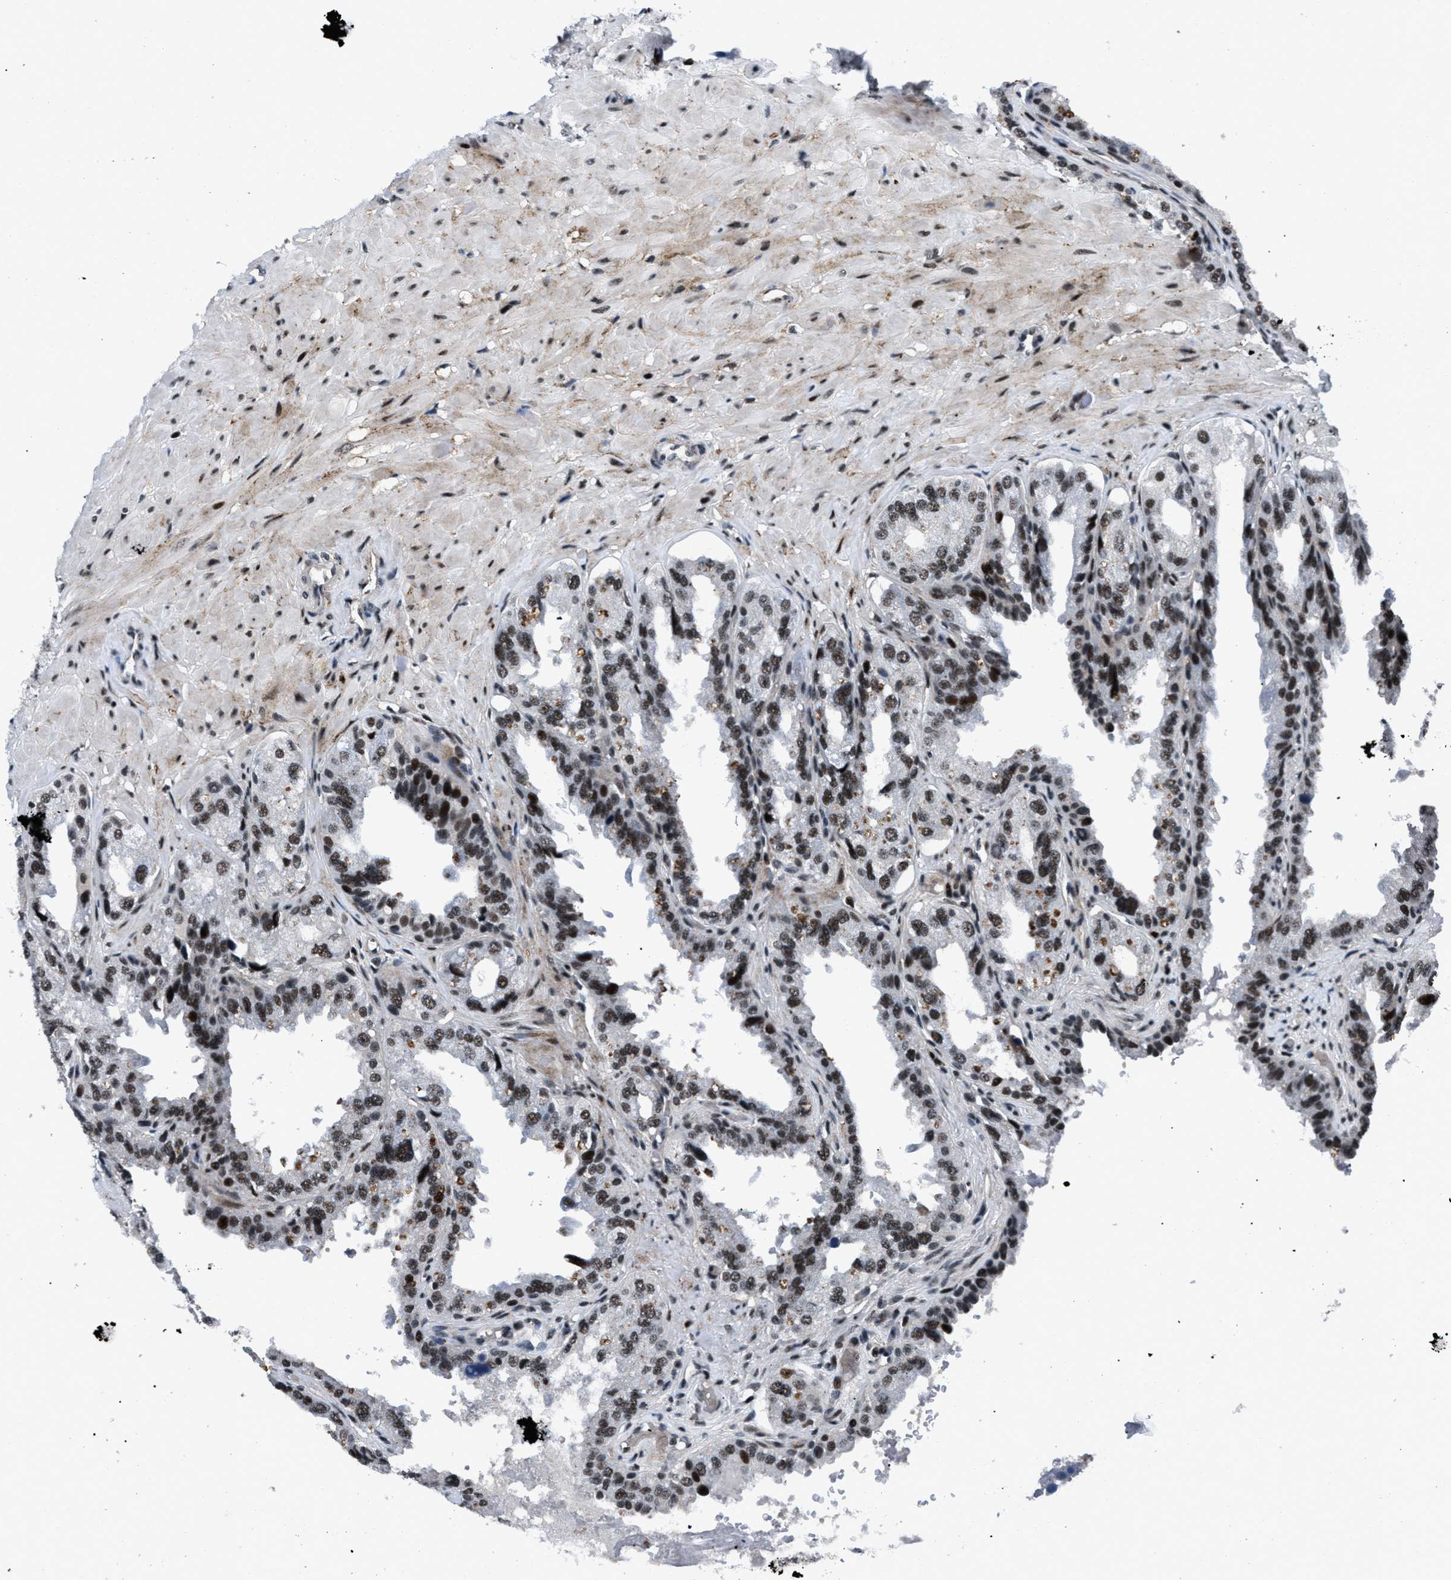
{"staining": {"intensity": "strong", "quantity": ">75%", "location": "nuclear"}, "tissue": "seminal vesicle", "cell_type": "Glandular cells", "image_type": "normal", "snomed": [{"axis": "morphology", "description": "Normal tissue, NOS"}, {"axis": "topography", "description": "Seminal veicle"}], "caption": "Seminal vesicle stained with immunohistochemistry shows strong nuclear positivity in approximately >75% of glandular cells. (DAB (3,3'-diaminobenzidine) IHC, brown staining for protein, blue staining for nuclei).", "gene": "SMARCB1", "patient": {"sex": "male", "age": 68}}